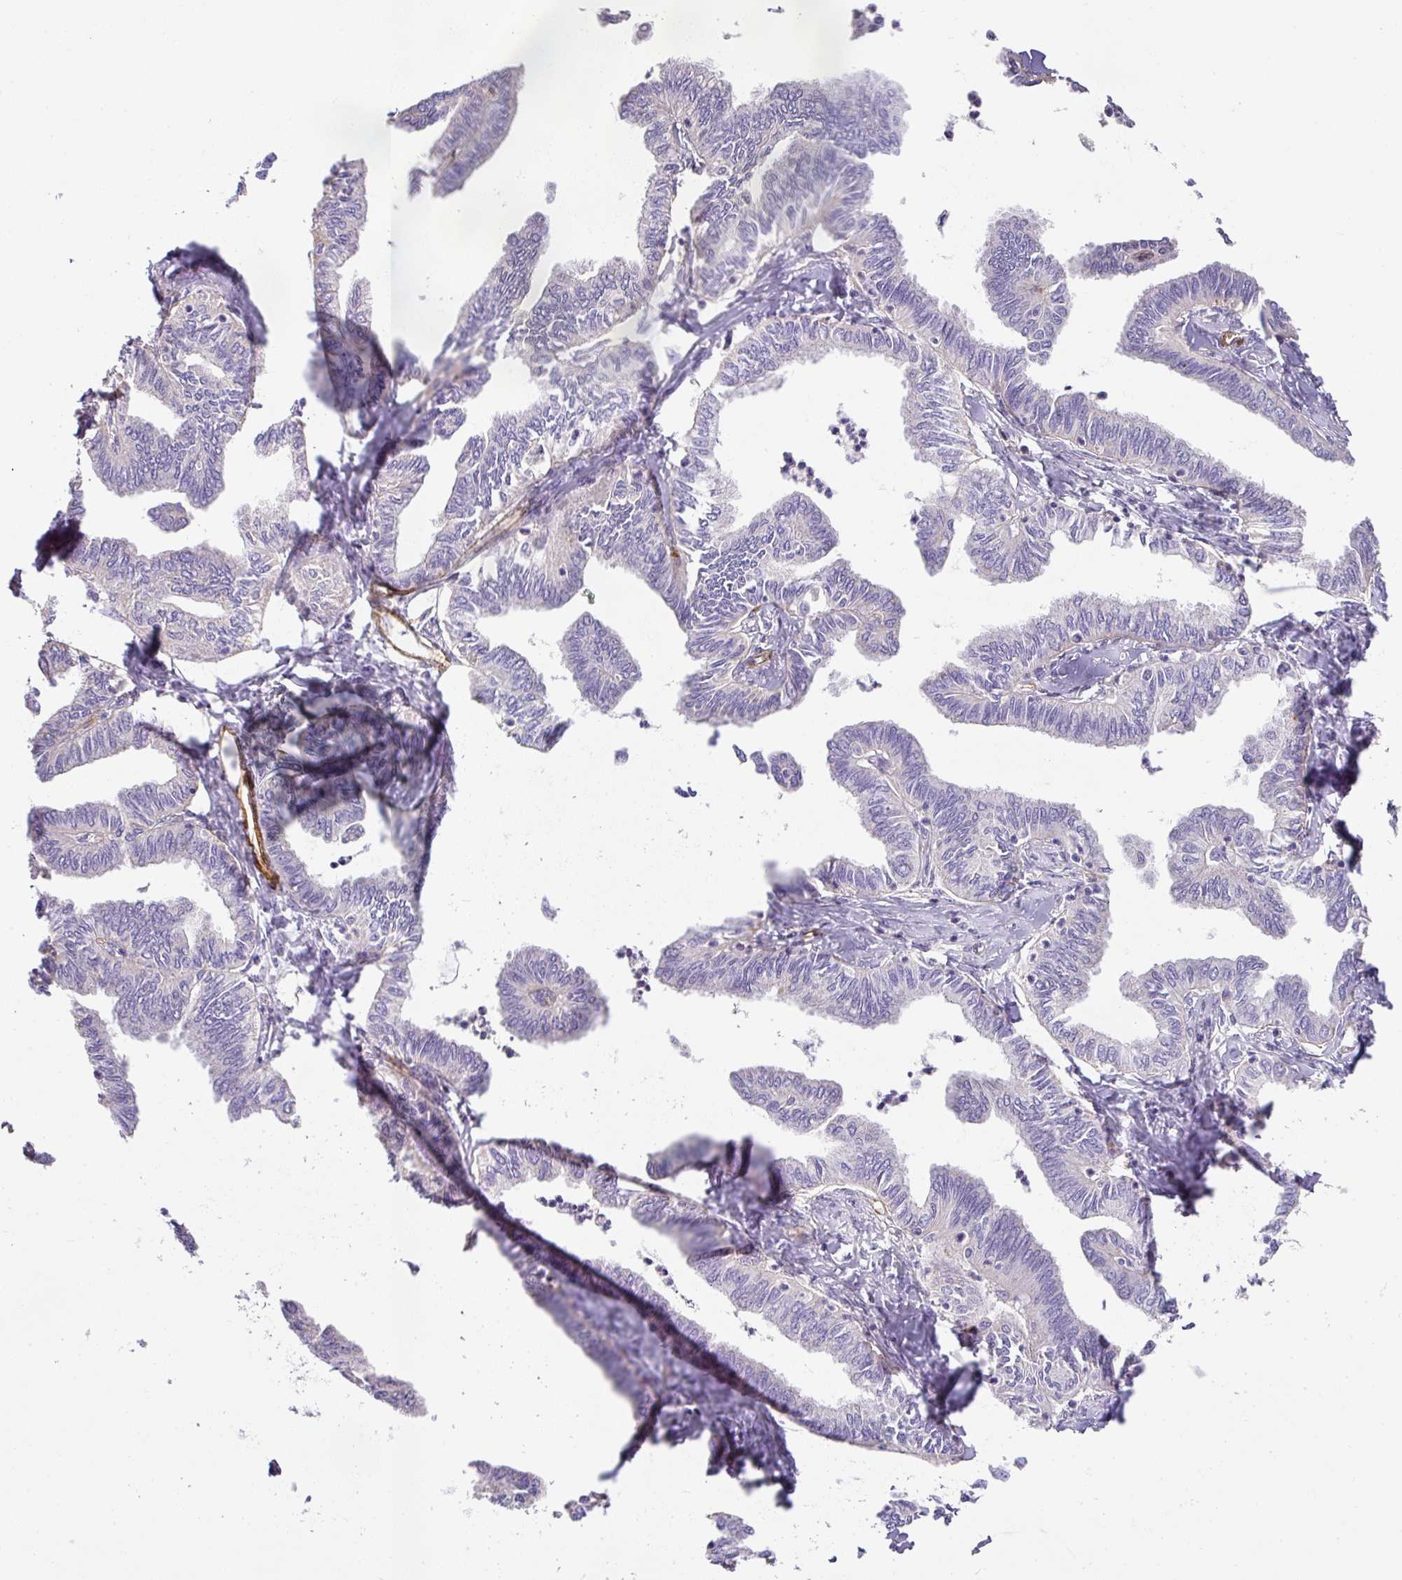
{"staining": {"intensity": "negative", "quantity": "none", "location": "none"}, "tissue": "ovarian cancer", "cell_type": "Tumor cells", "image_type": "cancer", "snomed": [{"axis": "morphology", "description": "Carcinoma, endometroid"}, {"axis": "topography", "description": "Ovary"}], "caption": "There is no significant positivity in tumor cells of ovarian cancer (endometroid carcinoma).", "gene": "SLC25A17", "patient": {"sex": "female", "age": 70}}